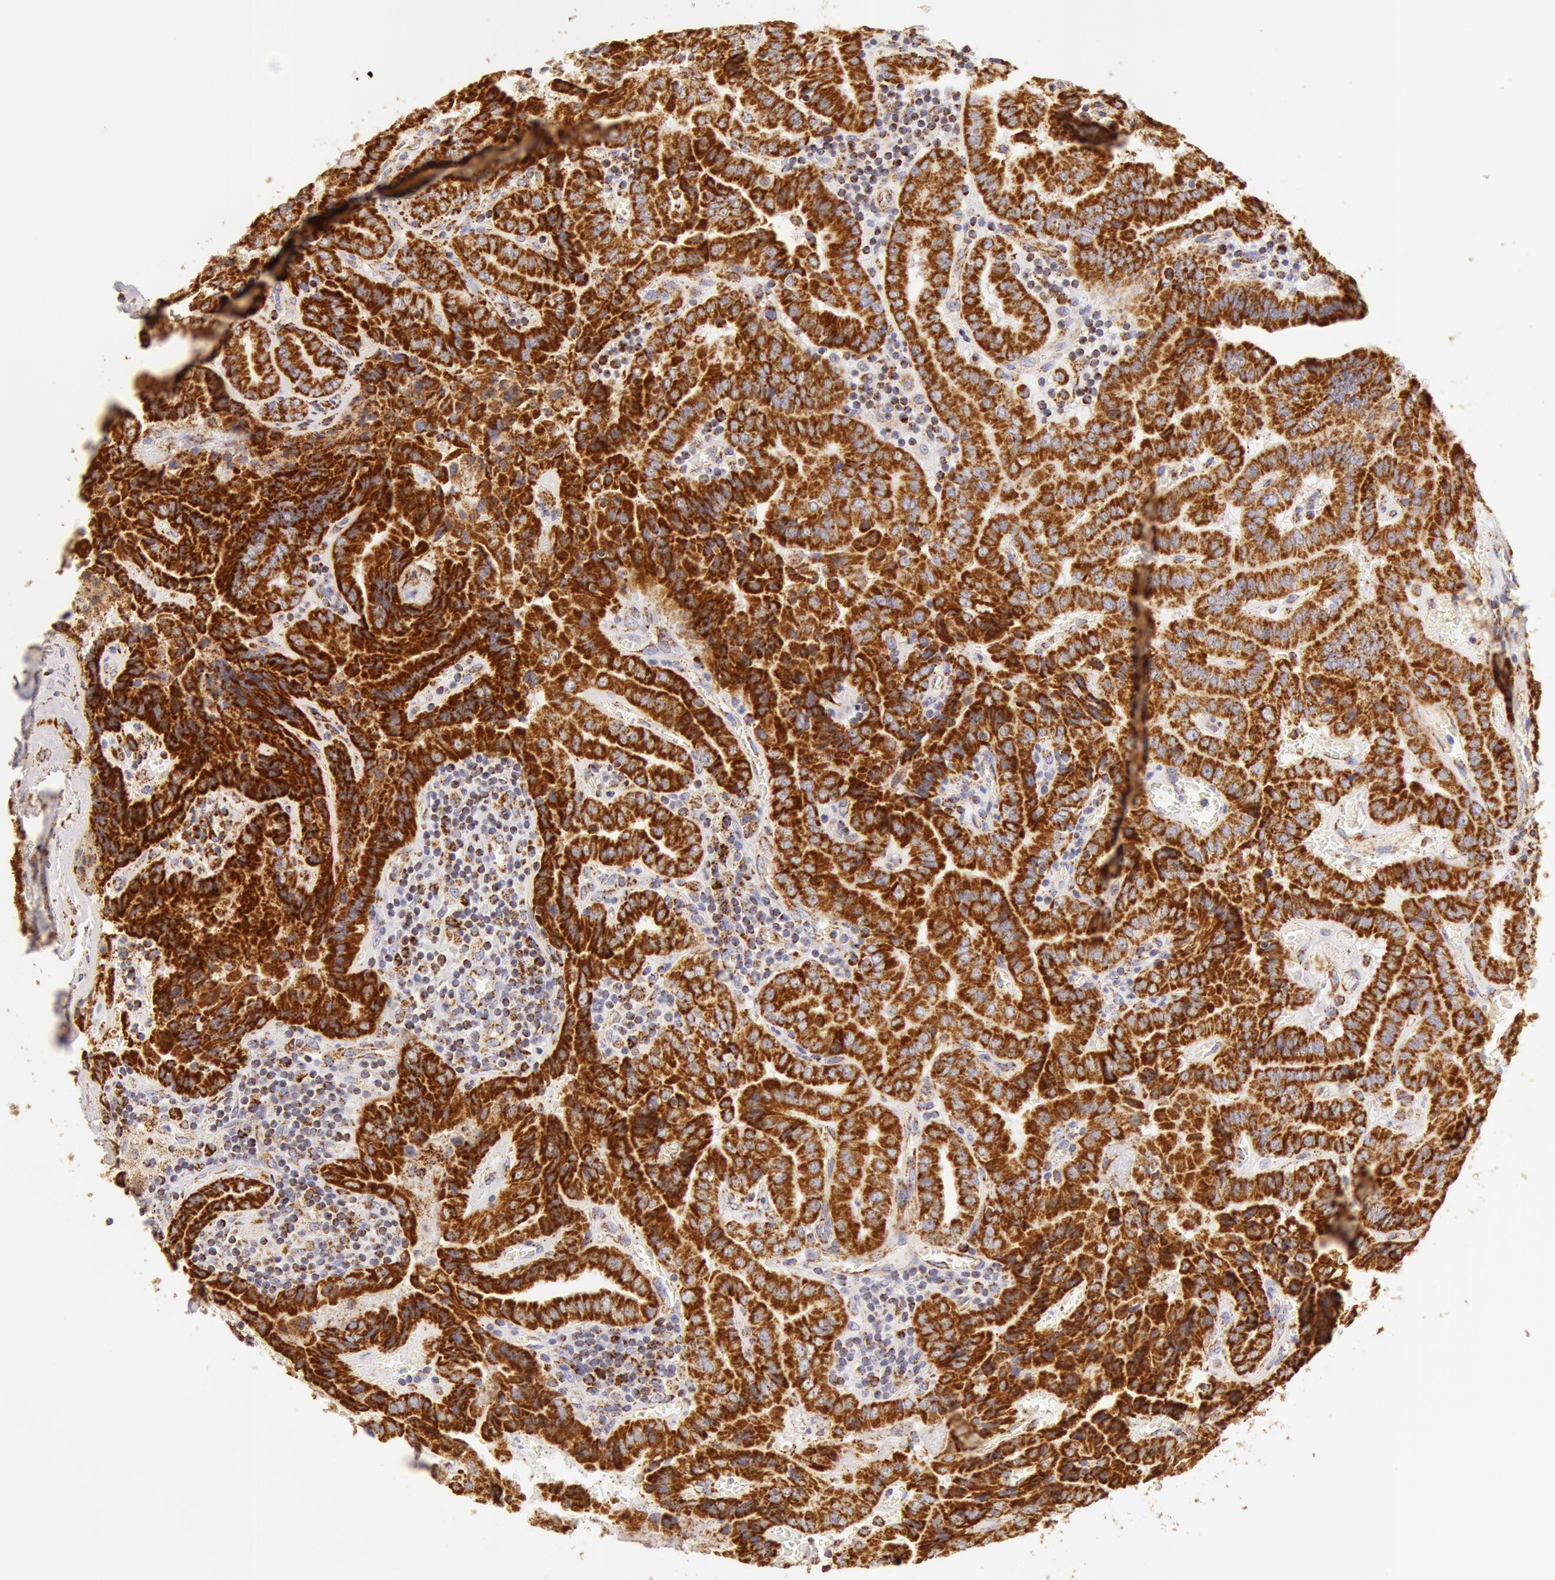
{"staining": {"intensity": "strong", "quantity": ">75%", "location": "cytoplasmic/membranous"}, "tissue": "thyroid cancer", "cell_type": "Tumor cells", "image_type": "cancer", "snomed": [{"axis": "morphology", "description": "Papillary adenocarcinoma, NOS"}, {"axis": "topography", "description": "Thyroid gland"}], "caption": "An image of human thyroid cancer (papillary adenocarcinoma) stained for a protein reveals strong cytoplasmic/membranous brown staining in tumor cells.", "gene": "ATP5F1B", "patient": {"sex": "female", "age": 71}}